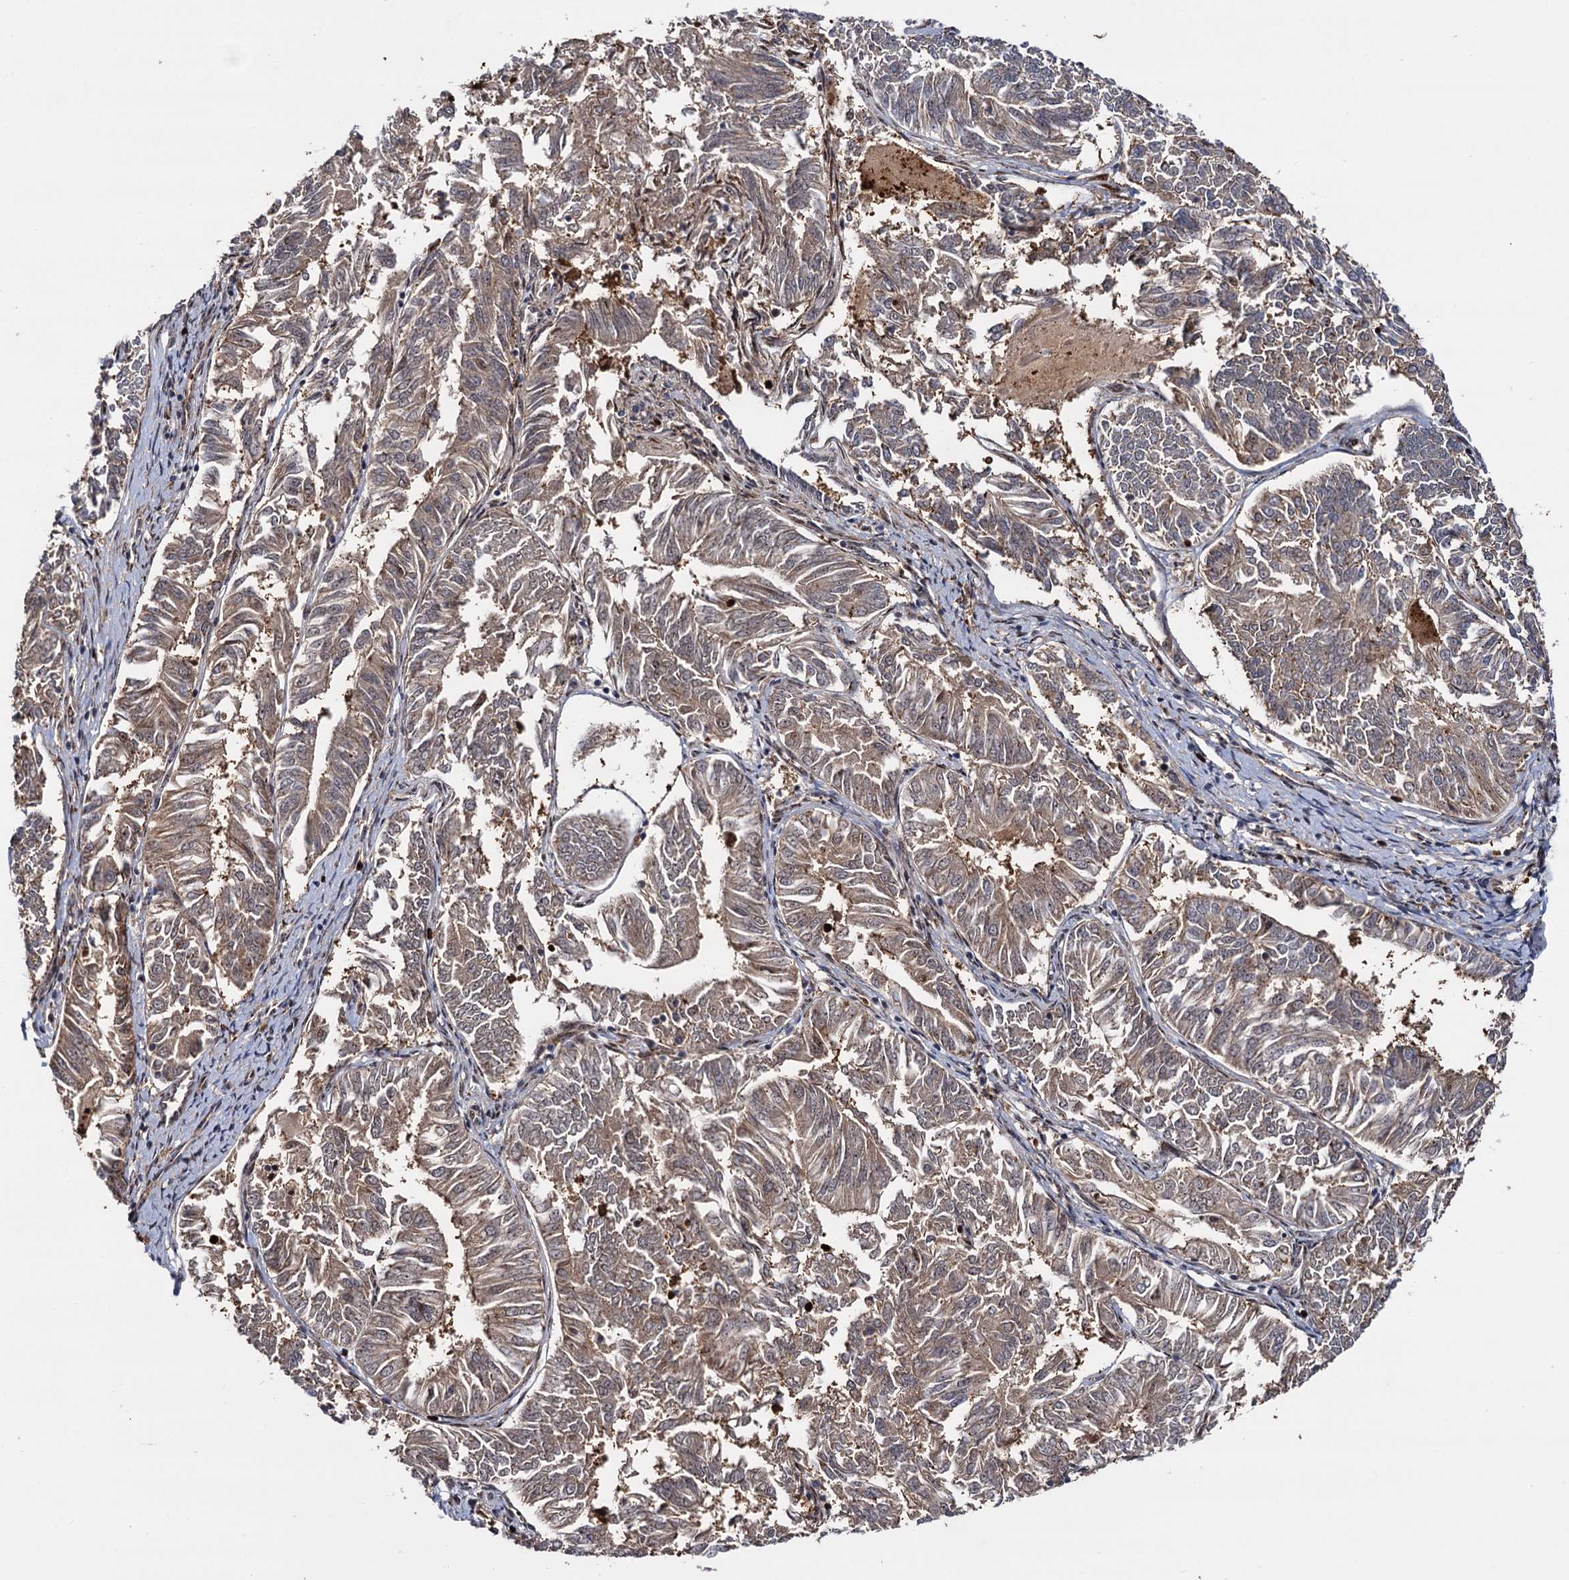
{"staining": {"intensity": "moderate", "quantity": "25%-75%", "location": "cytoplasmic/membranous"}, "tissue": "endometrial cancer", "cell_type": "Tumor cells", "image_type": "cancer", "snomed": [{"axis": "morphology", "description": "Adenocarcinoma, NOS"}, {"axis": "topography", "description": "Endometrium"}], "caption": "Tumor cells demonstrate medium levels of moderate cytoplasmic/membranous staining in approximately 25%-75% of cells in endometrial cancer (adenocarcinoma).", "gene": "PIGB", "patient": {"sex": "female", "age": 58}}